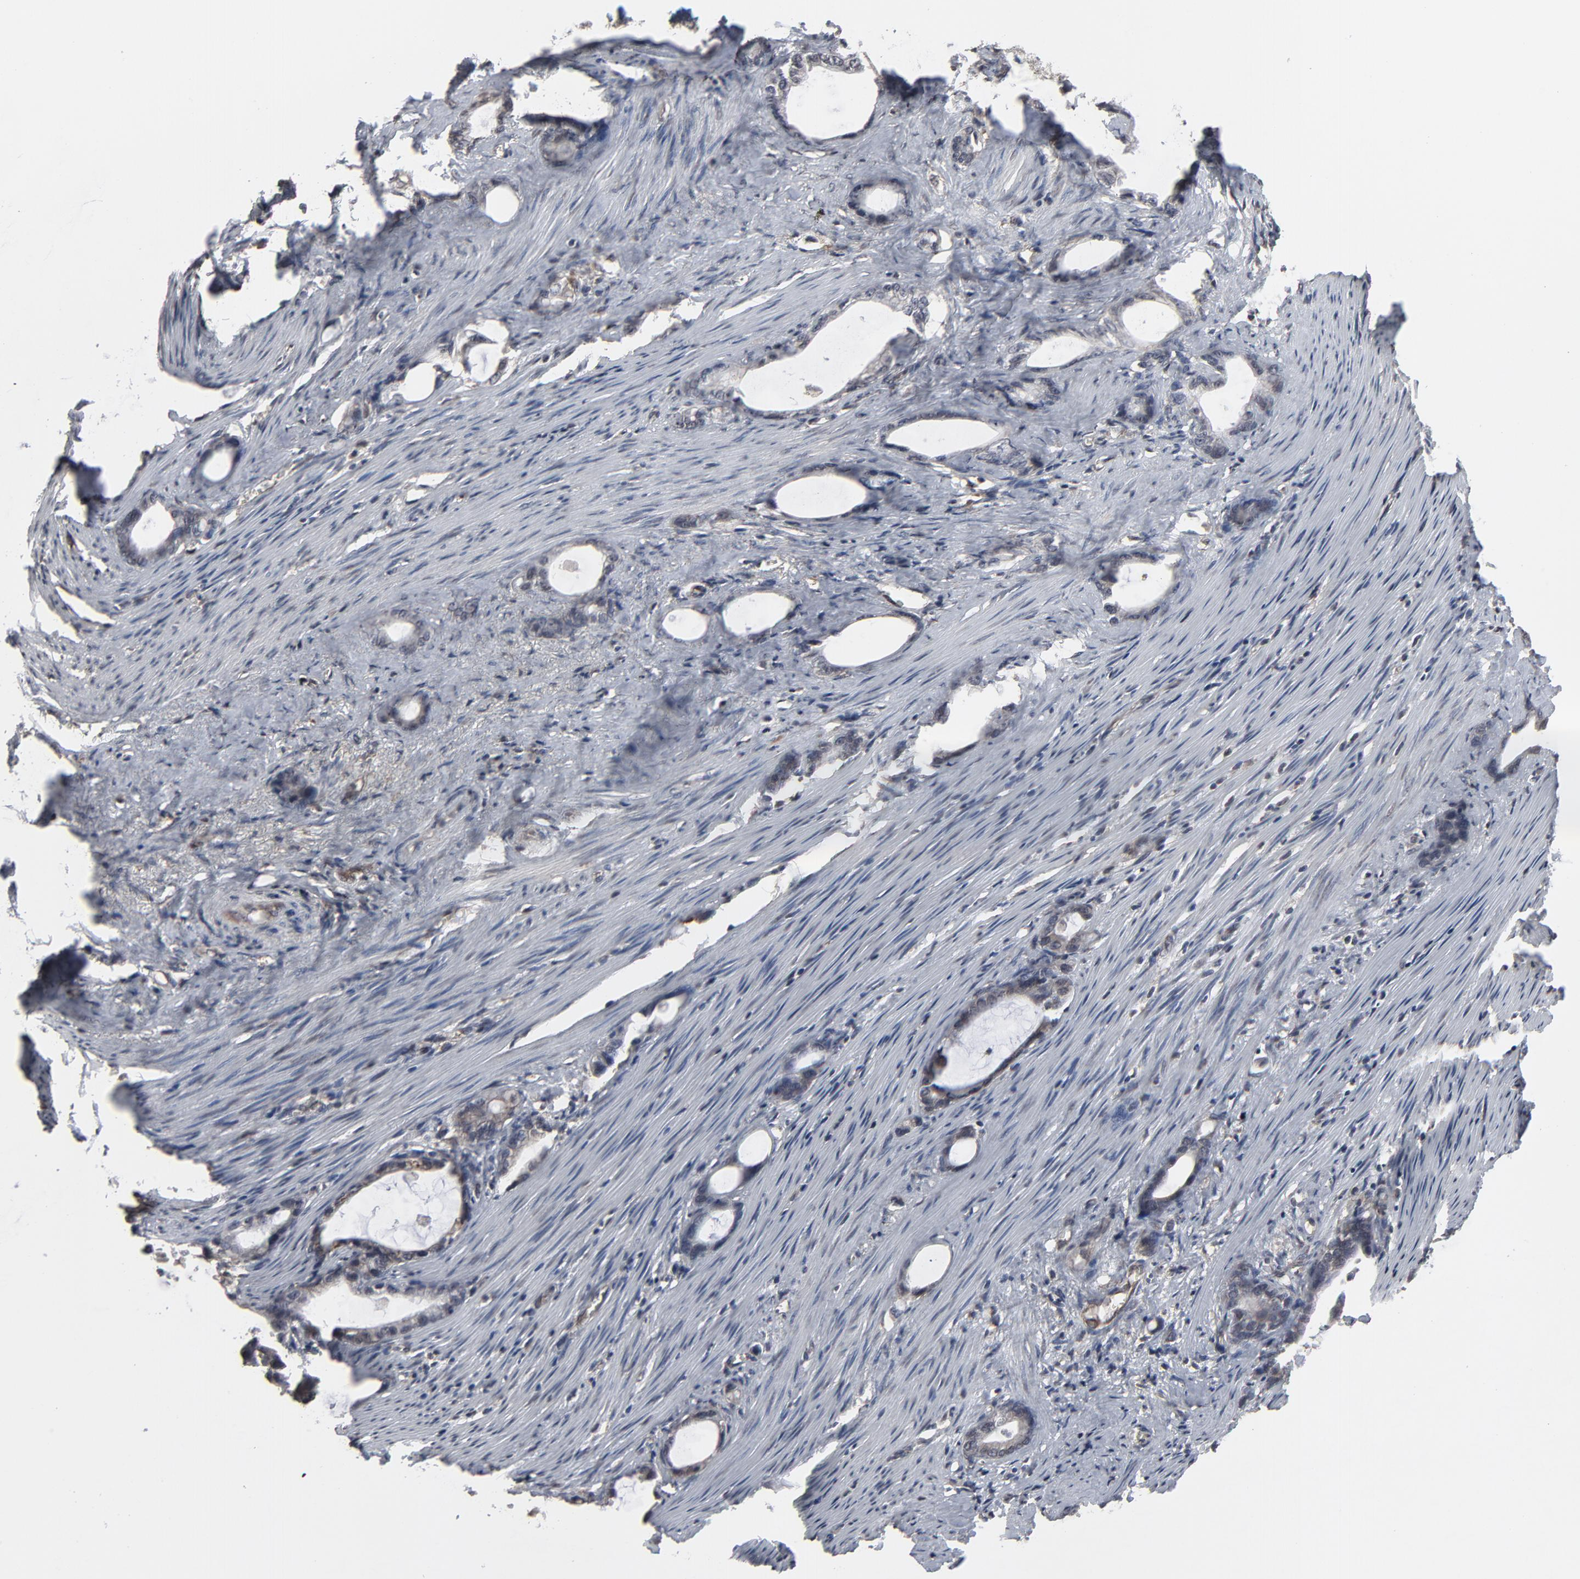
{"staining": {"intensity": "weak", "quantity": "<25%", "location": "cytoplasmic/membranous"}, "tissue": "stomach cancer", "cell_type": "Tumor cells", "image_type": "cancer", "snomed": [{"axis": "morphology", "description": "Adenocarcinoma, NOS"}, {"axis": "topography", "description": "Stomach"}], "caption": "The immunohistochemistry (IHC) photomicrograph has no significant positivity in tumor cells of stomach cancer tissue. Nuclei are stained in blue.", "gene": "CTNND1", "patient": {"sex": "female", "age": 75}}